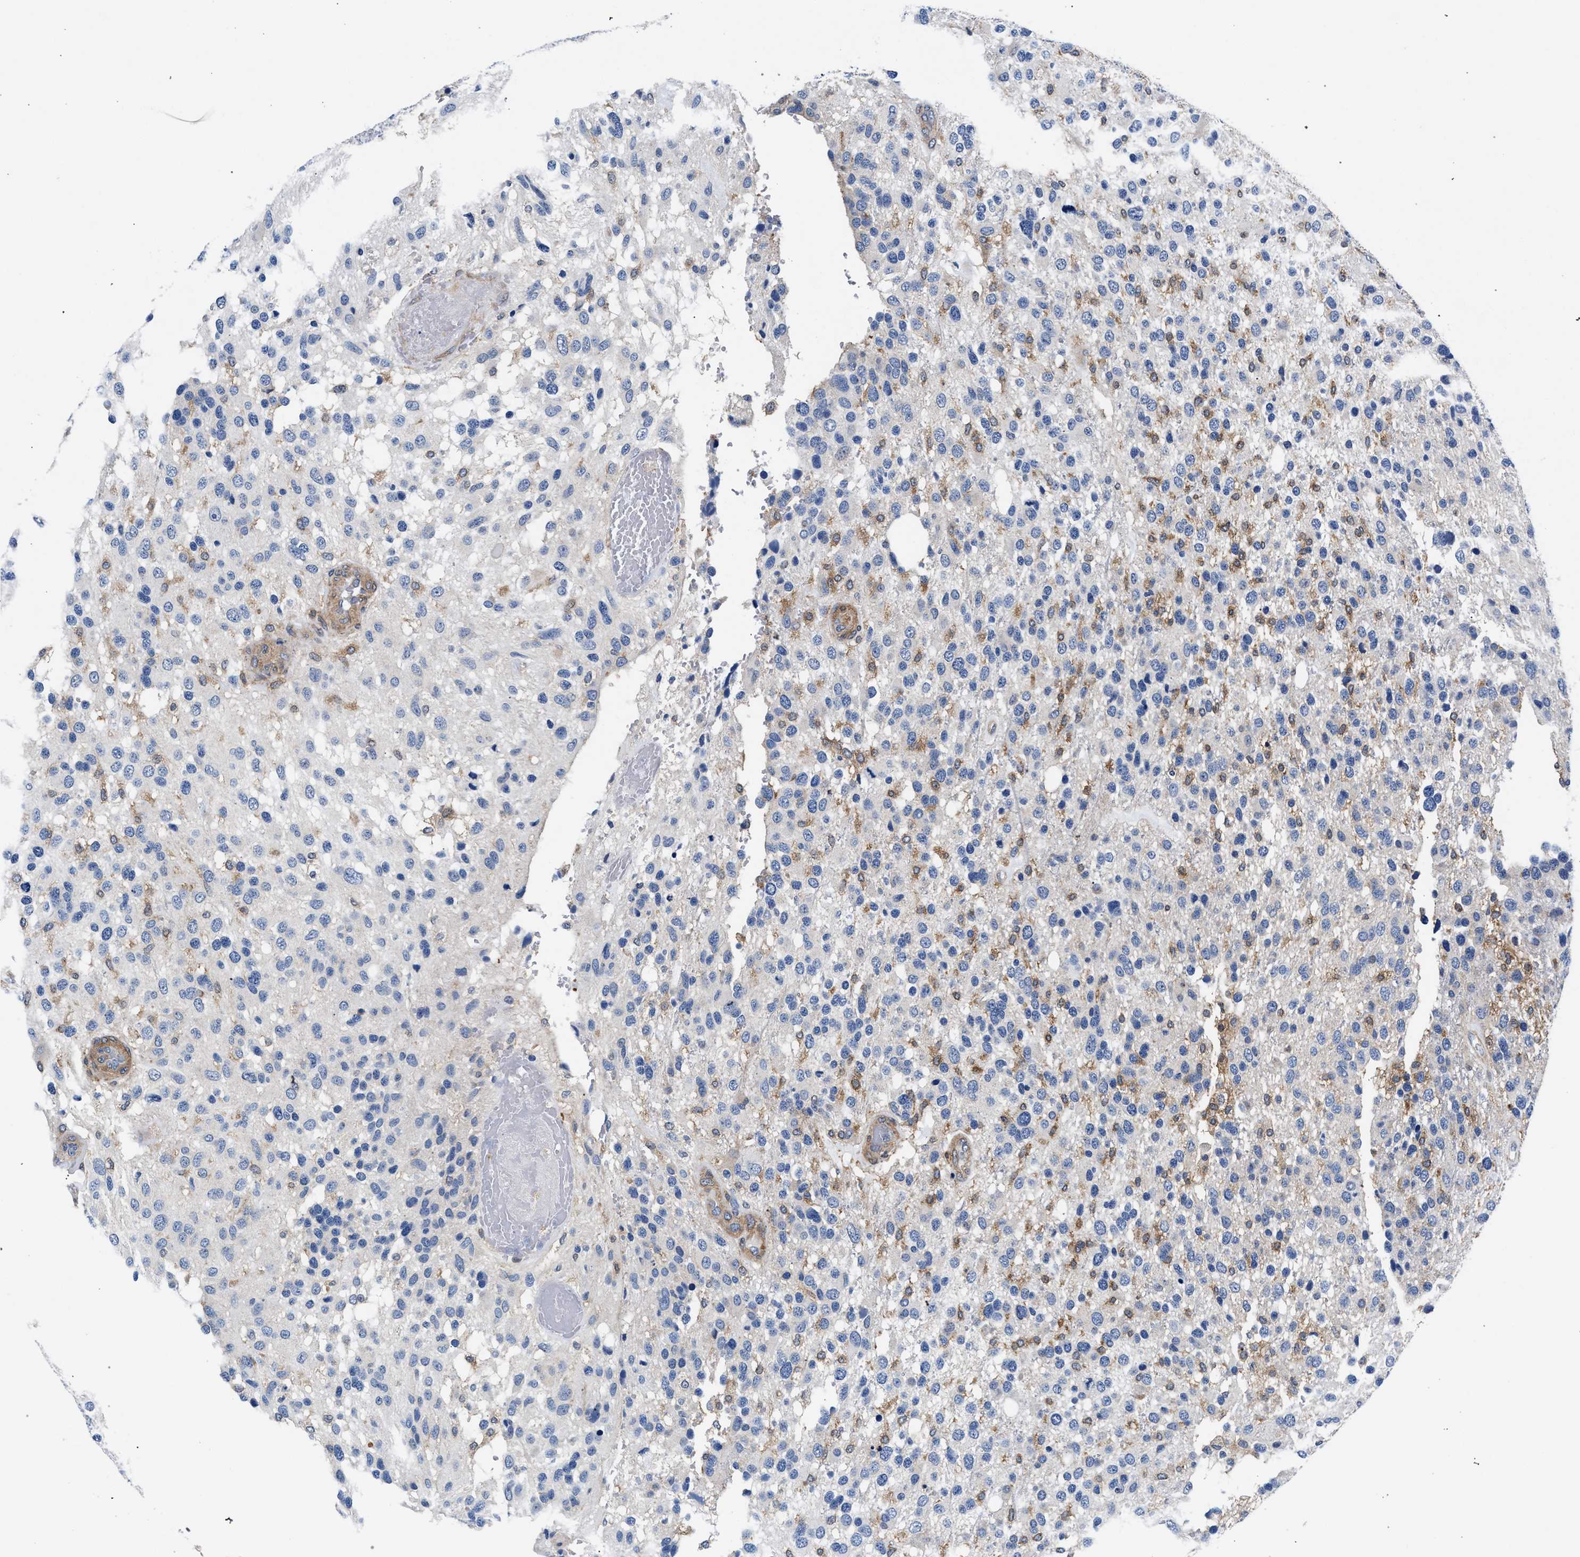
{"staining": {"intensity": "negative", "quantity": "none", "location": "none"}, "tissue": "glioma", "cell_type": "Tumor cells", "image_type": "cancer", "snomed": [{"axis": "morphology", "description": "Glioma, malignant, High grade"}, {"axis": "topography", "description": "Brain"}], "caption": "The micrograph demonstrates no significant positivity in tumor cells of glioma.", "gene": "LASP1", "patient": {"sex": "female", "age": 58}}